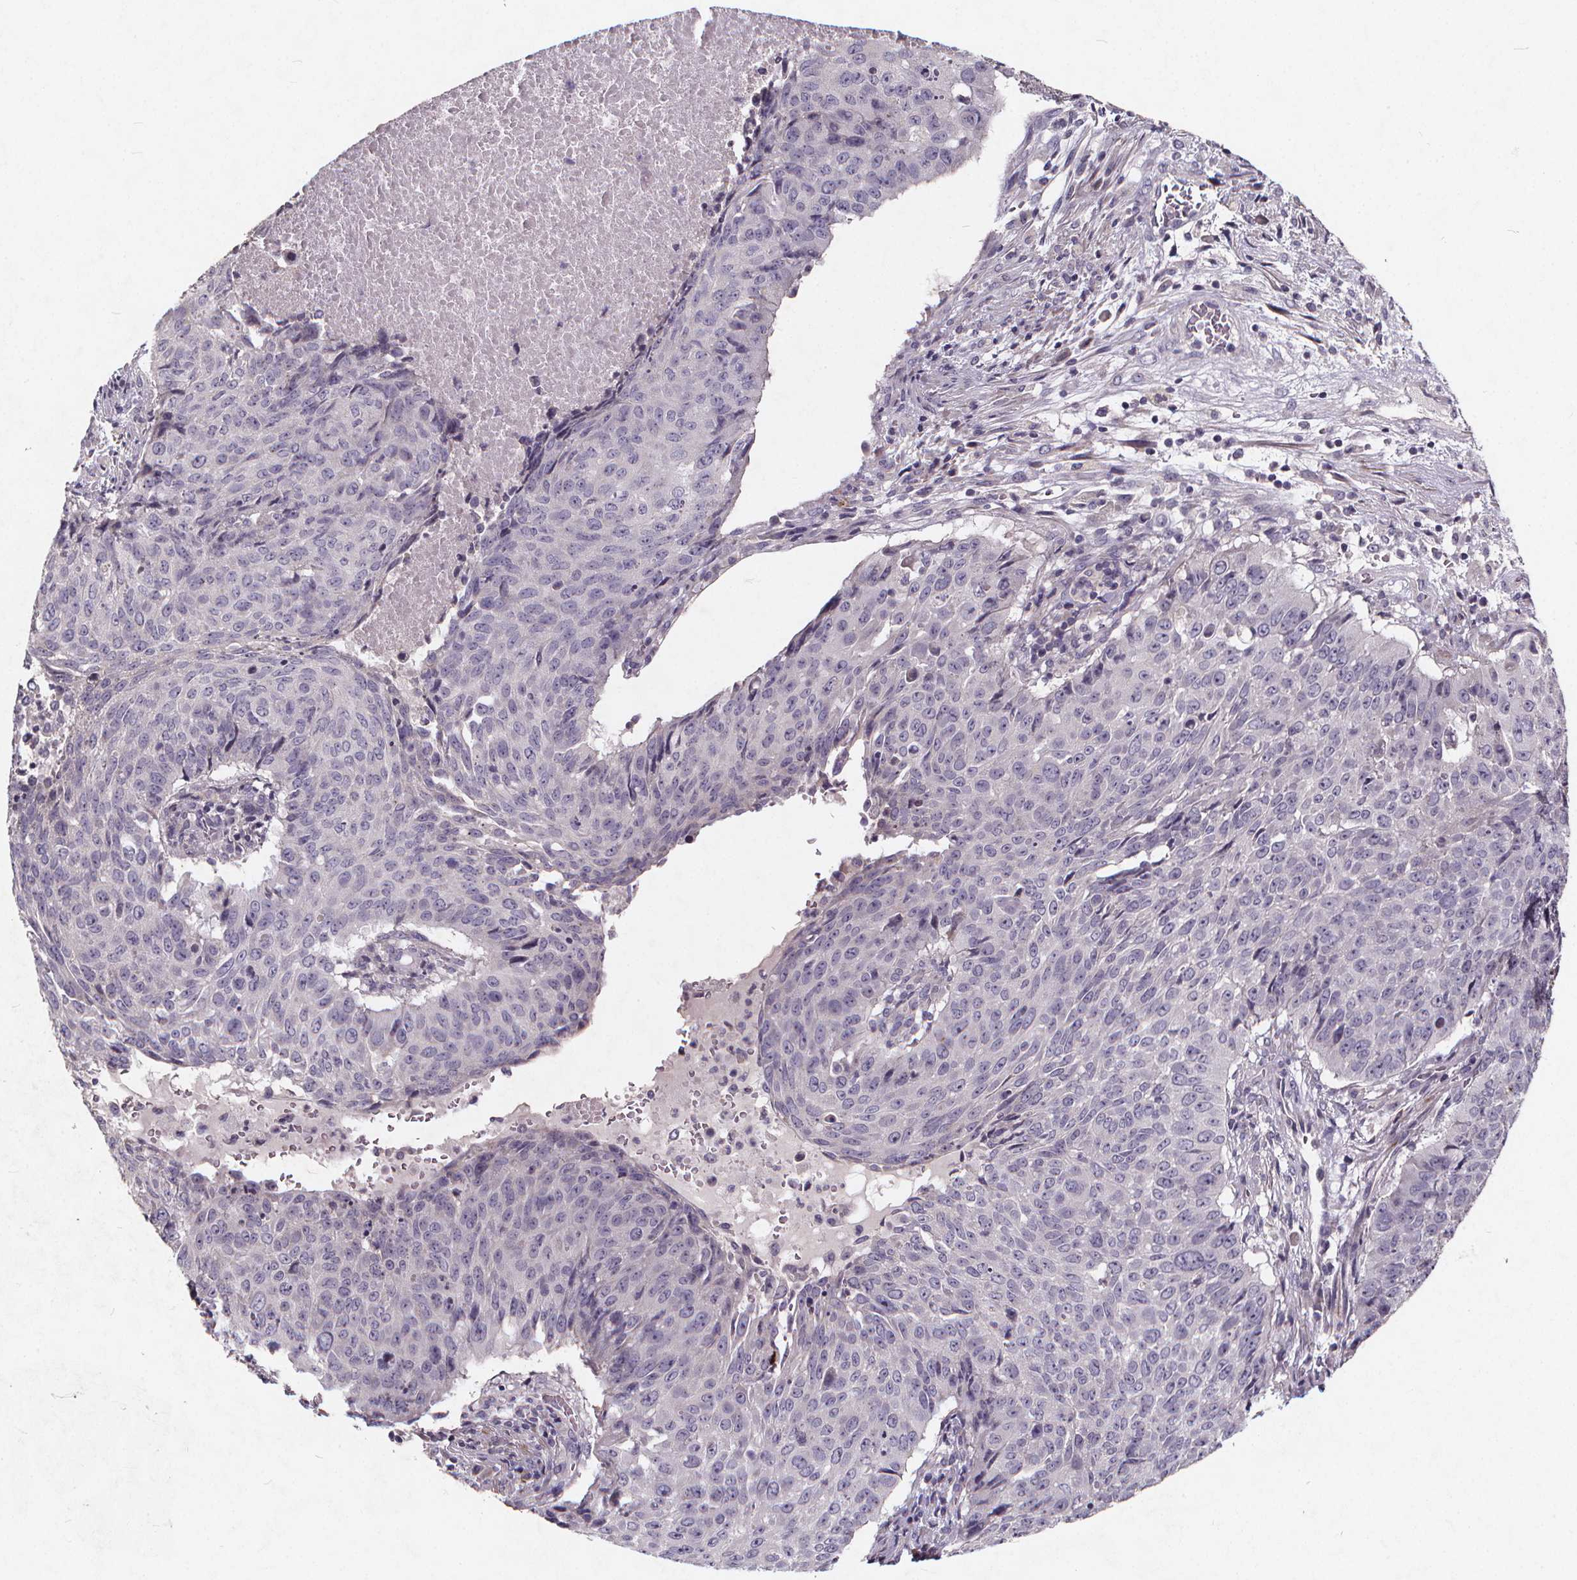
{"staining": {"intensity": "negative", "quantity": "none", "location": "none"}, "tissue": "lung cancer", "cell_type": "Tumor cells", "image_type": "cancer", "snomed": [{"axis": "morphology", "description": "Normal tissue, NOS"}, {"axis": "morphology", "description": "Squamous cell carcinoma, NOS"}, {"axis": "topography", "description": "Bronchus"}, {"axis": "topography", "description": "Lung"}], "caption": "High magnification brightfield microscopy of lung cancer (squamous cell carcinoma) stained with DAB (3,3'-diaminobenzidine) (brown) and counterstained with hematoxylin (blue): tumor cells show no significant positivity.", "gene": "TSPAN14", "patient": {"sex": "male", "age": 64}}